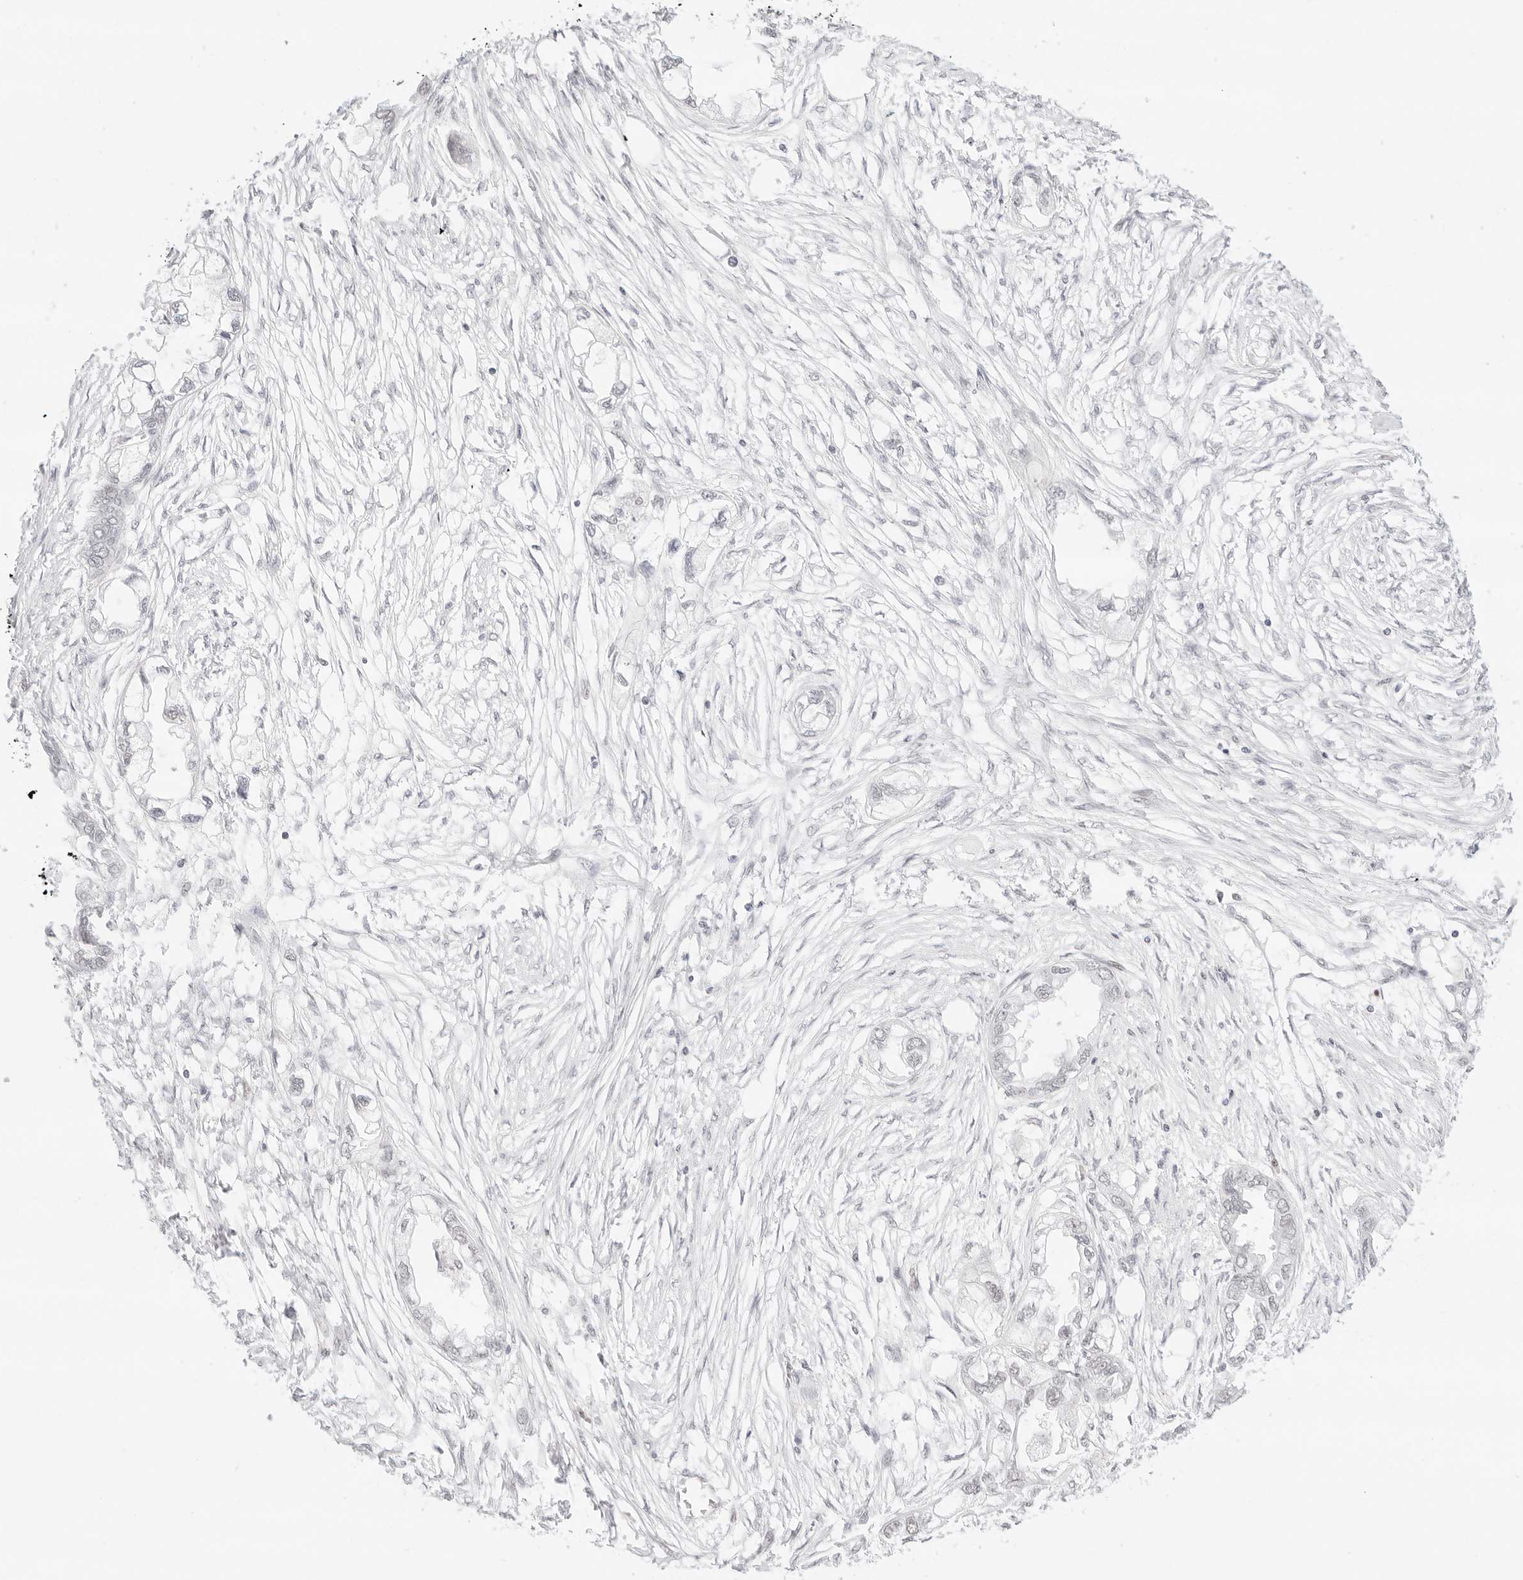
{"staining": {"intensity": "negative", "quantity": "none", "location": "none"}, "tissue": "endometrial cancer", "cell_type": "Tumor cells", "image_type": "cancer", "snomed": [{"axis": "morphology", "description": "Adenocarcinoma, NOS"}, {"axis": "morphology", "description": "Adenocarcinoma, metastatic, NOS"}, {"axis": "topography", "description": "Adipose tissue"}, {"axis": "topography", "description": "Endometrium"}], "caption": "This is an immunohistochemistry micrograph of human endometrial cancer (metastatic adenocarcinoma). There is no staining in tumor cells.", "gene": "ITGA6", "patient": {"sex": "female", "age": 67}}